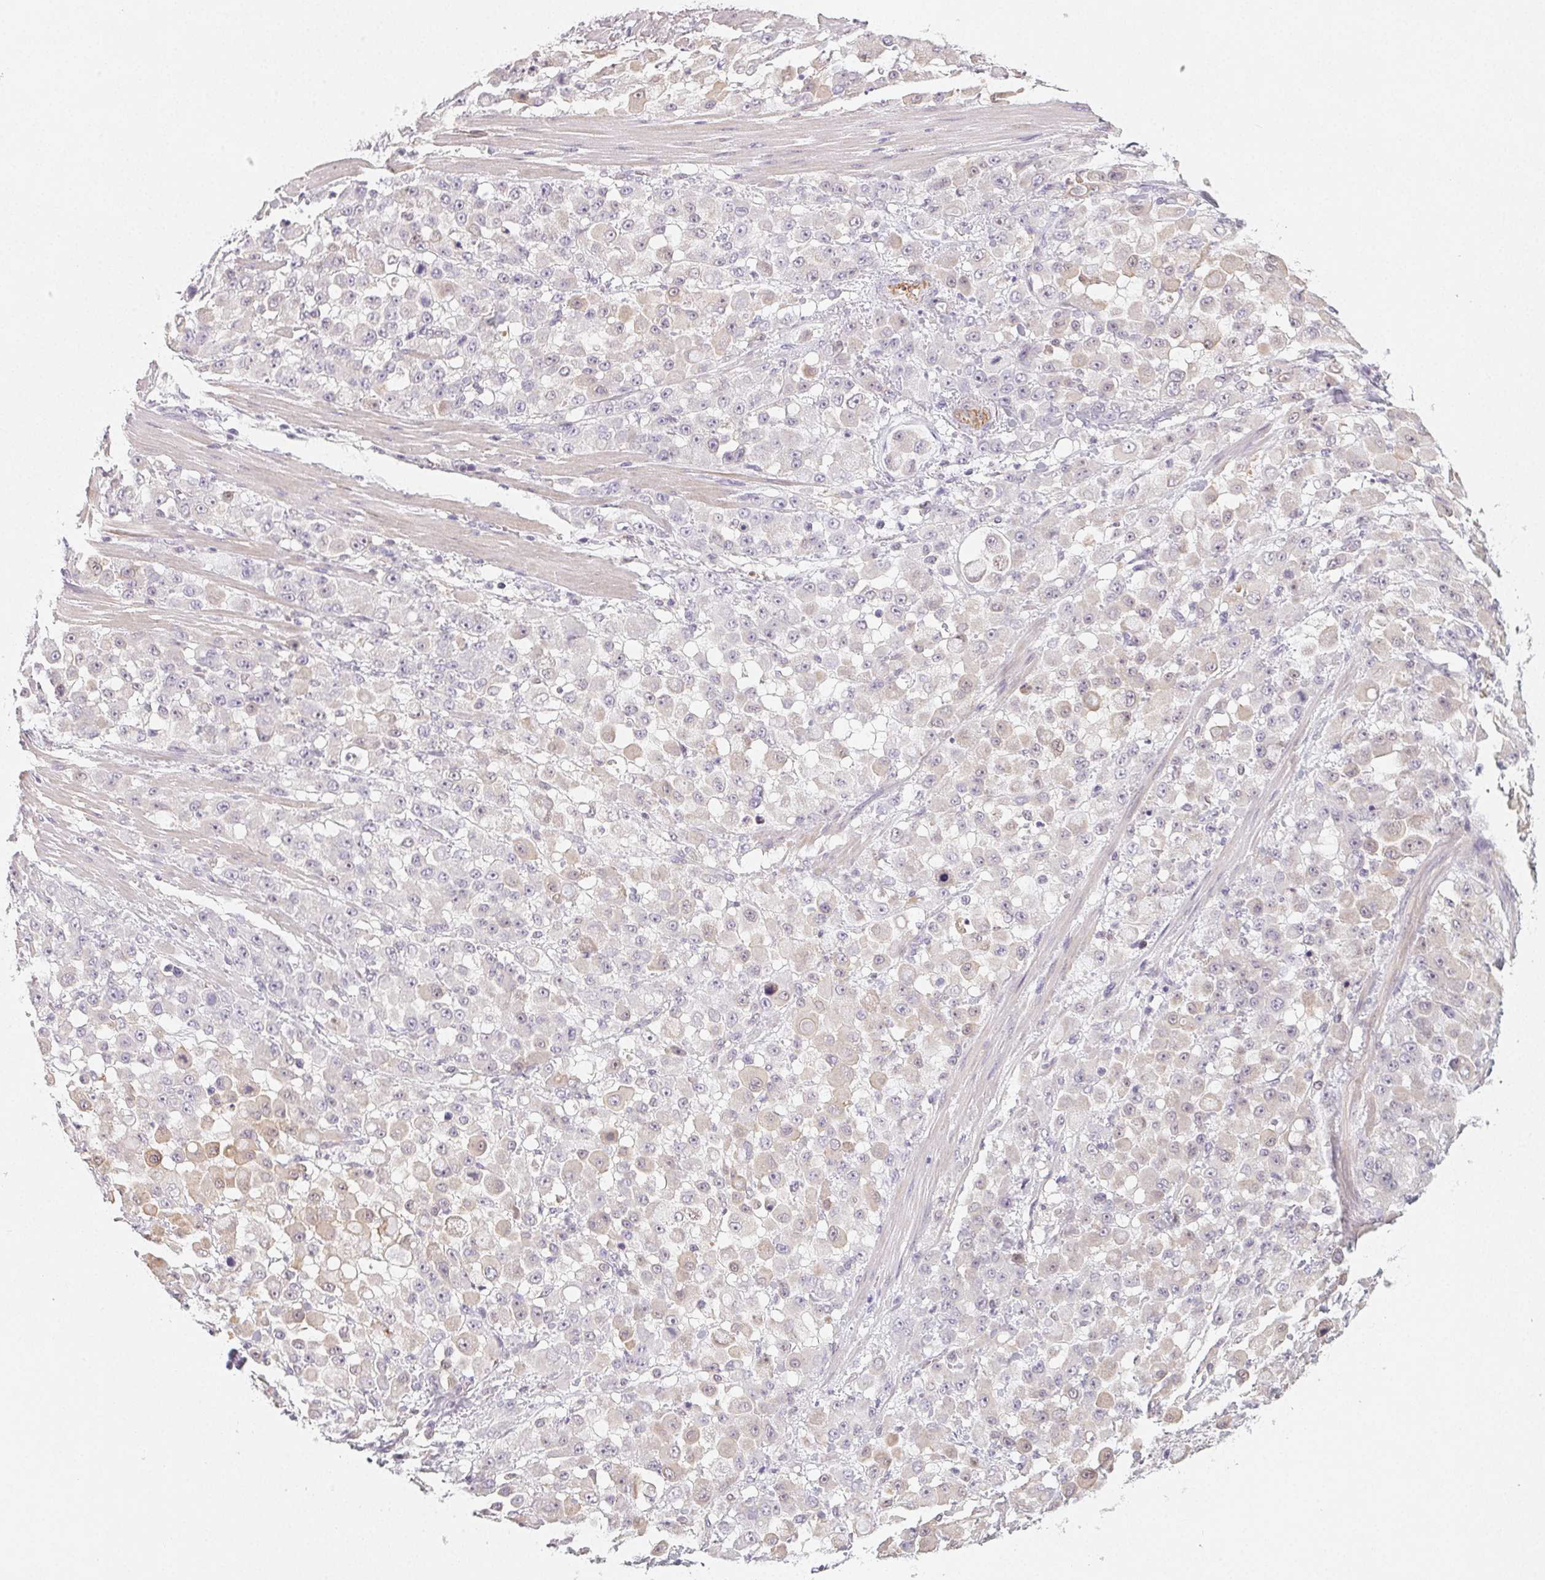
{"staining": {"intensity": "weak", "quantity": "<25%", "location": "cytoplasmic/membranous"}, "tissue": "stomach cancer", "cell_type": "Tumor cells", "image_type": "cancer", "snomed": [{"axis": "morphology", "description": "Adenocarcinoma, NOS"}, {"axis": "topography", "description": "Stomach"}], "caption": "This photomicrograph is of adenocarcinoma (stomach) stained with immunohistochemistry to label a protein in brown with the nuclei are counter-stained blue. There is no staining in tumor cells. (DAB immunohistochemistry (IHC) visualized using brightfield microscopy, high magnification).", "gene": "LRRC23", "patient": {"sex": "female", "age": 76}}